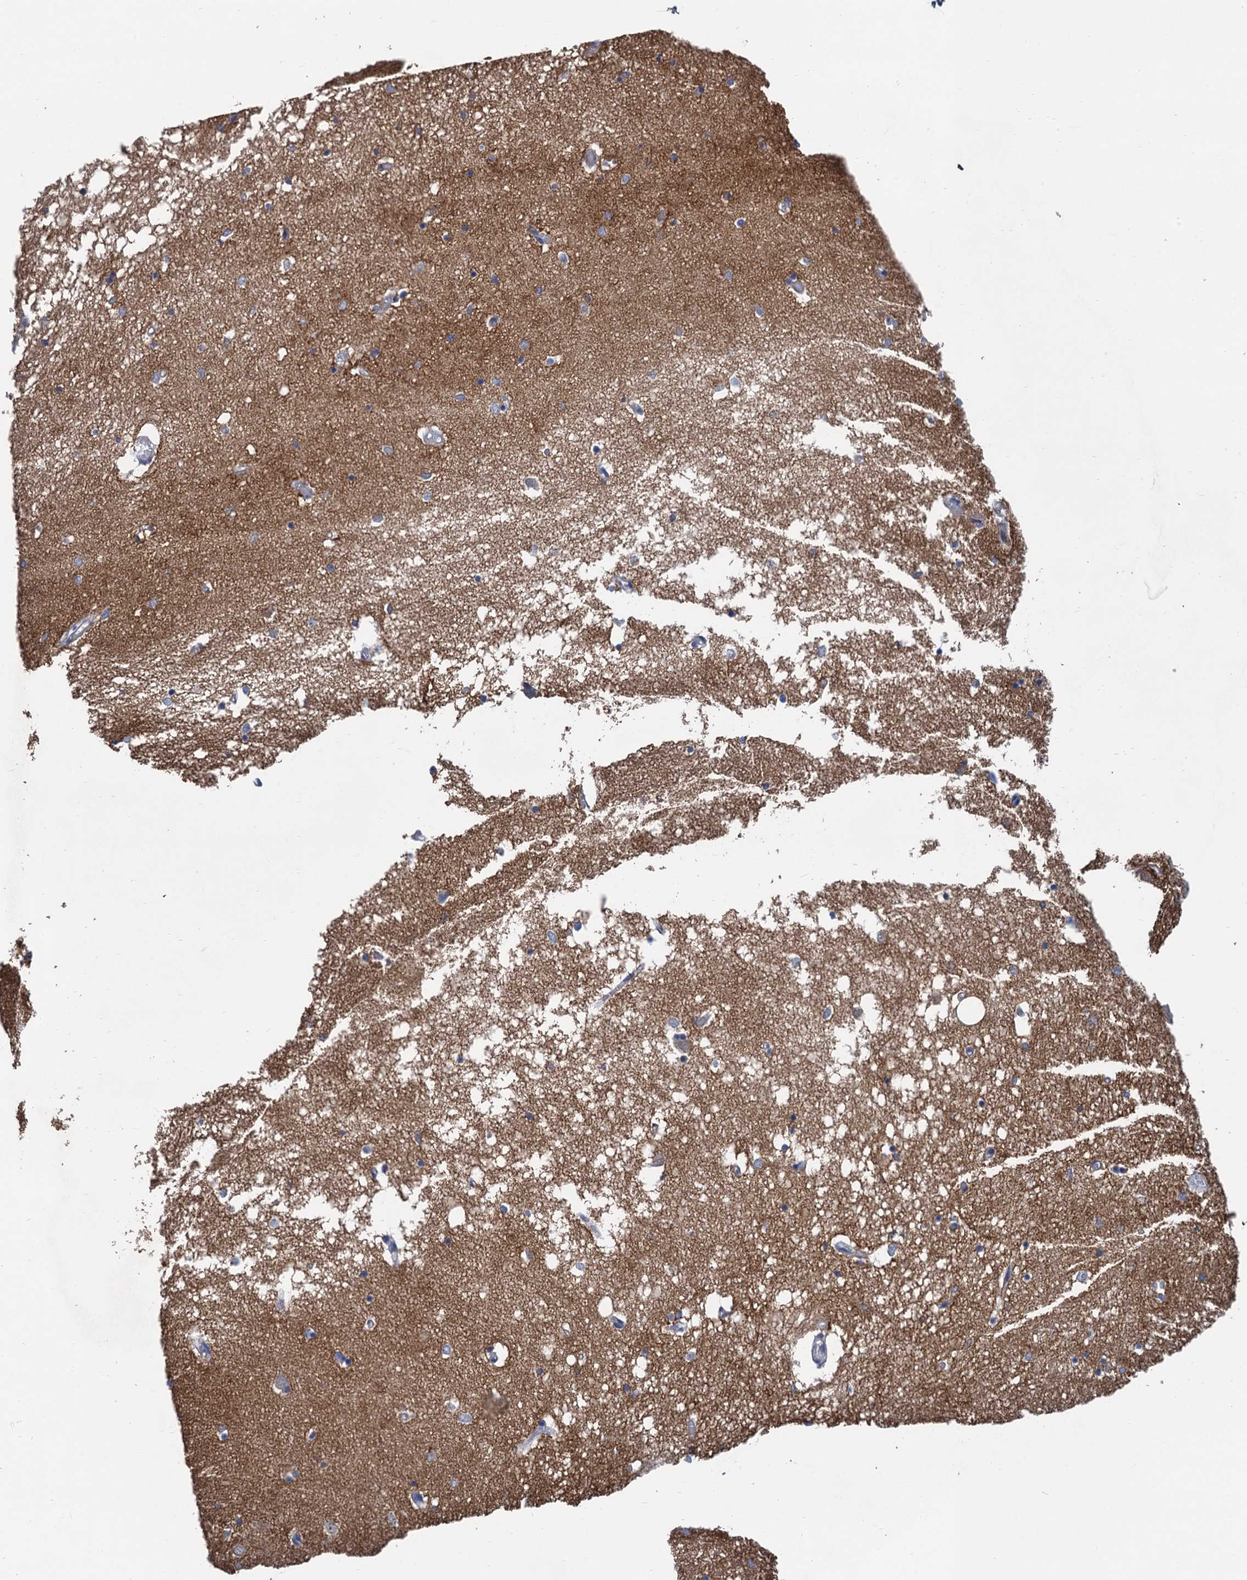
{"staining": {"intensity": "negative", "quantity": "none", "location": "none"}, "tissue": "hippocampus", "cell_type": "Glial cells", "image_type": "normal", "snomed": [{"axis": "morphology", "description": "Normal tissue, NOS"}, {"axis": "topography", "description": "Hippocampus"}], "caption": "An IHC image of unremarkable hippocampus is shown. There is no staining in glial cells of hippocampus. (DAB (3,3'-diaminobenzidine) IHC with hematoxylin counter stain).", "gene": "TRAF7", "patient": {"sex": "male", "age": 70}}